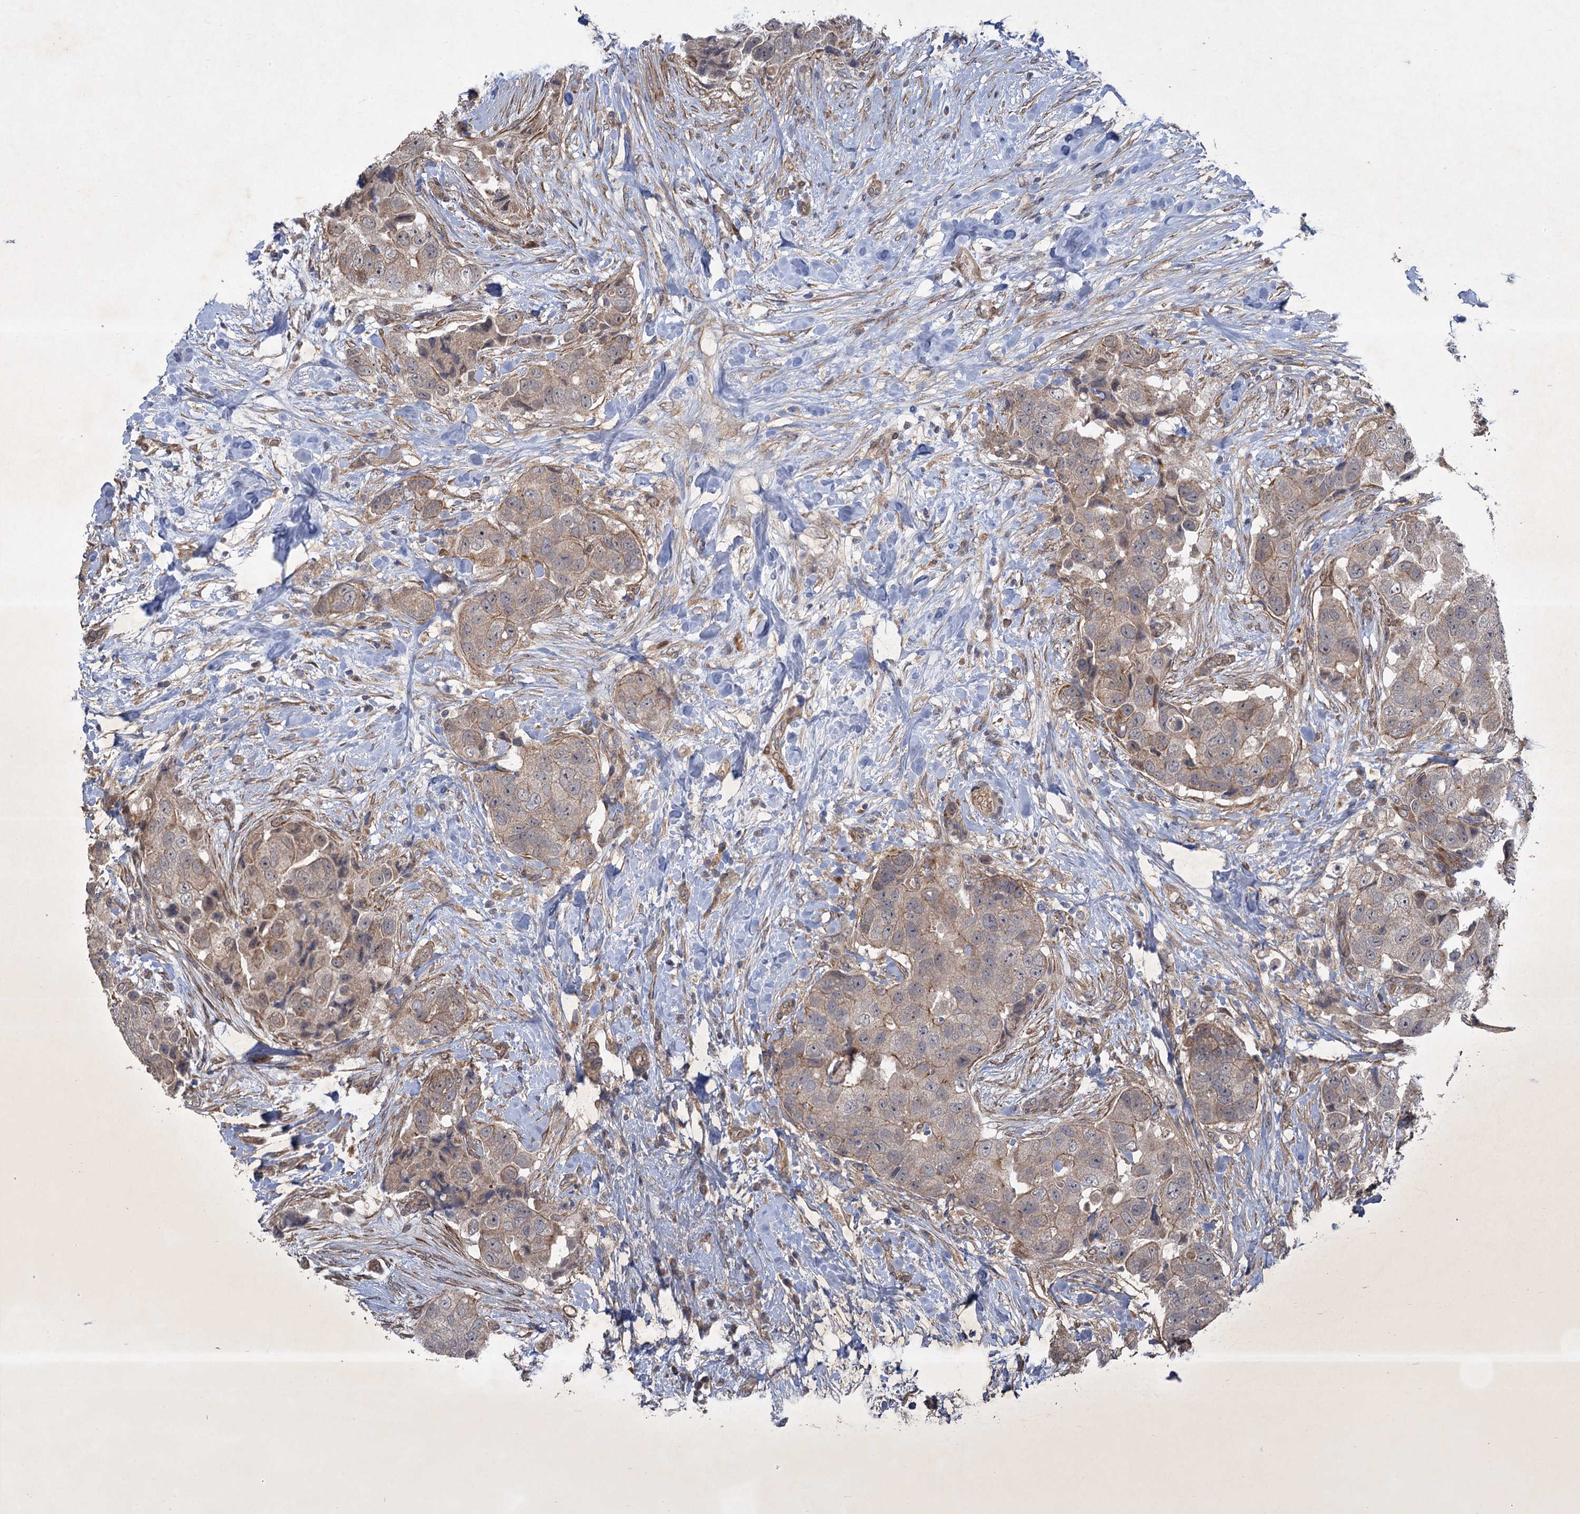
{"staining": {"intensity": "weak", "quantity": "<25%", "location": "cytoplasmic/membranous"}, "tissue": "breast cancer", "cell_type": "Tumor cells", "image_type": "cancer", "snomed": [{"axis": "morphology", "description": "Normal tissue, NOS"}, {"axis": "morphology", "description": "Duct carcinoma"}, {"axis": "topography", "description": "Breast"}], "caption": "An image of breast cancer stained for a protein displays no brown staining in tumor cells. (DAB (3,3'-diaminobenzidine) IHC visualized using brightfield microscopy, high magnification).", "gene": "NUDT22", "patient": {"sex": "female", "age": 62}}